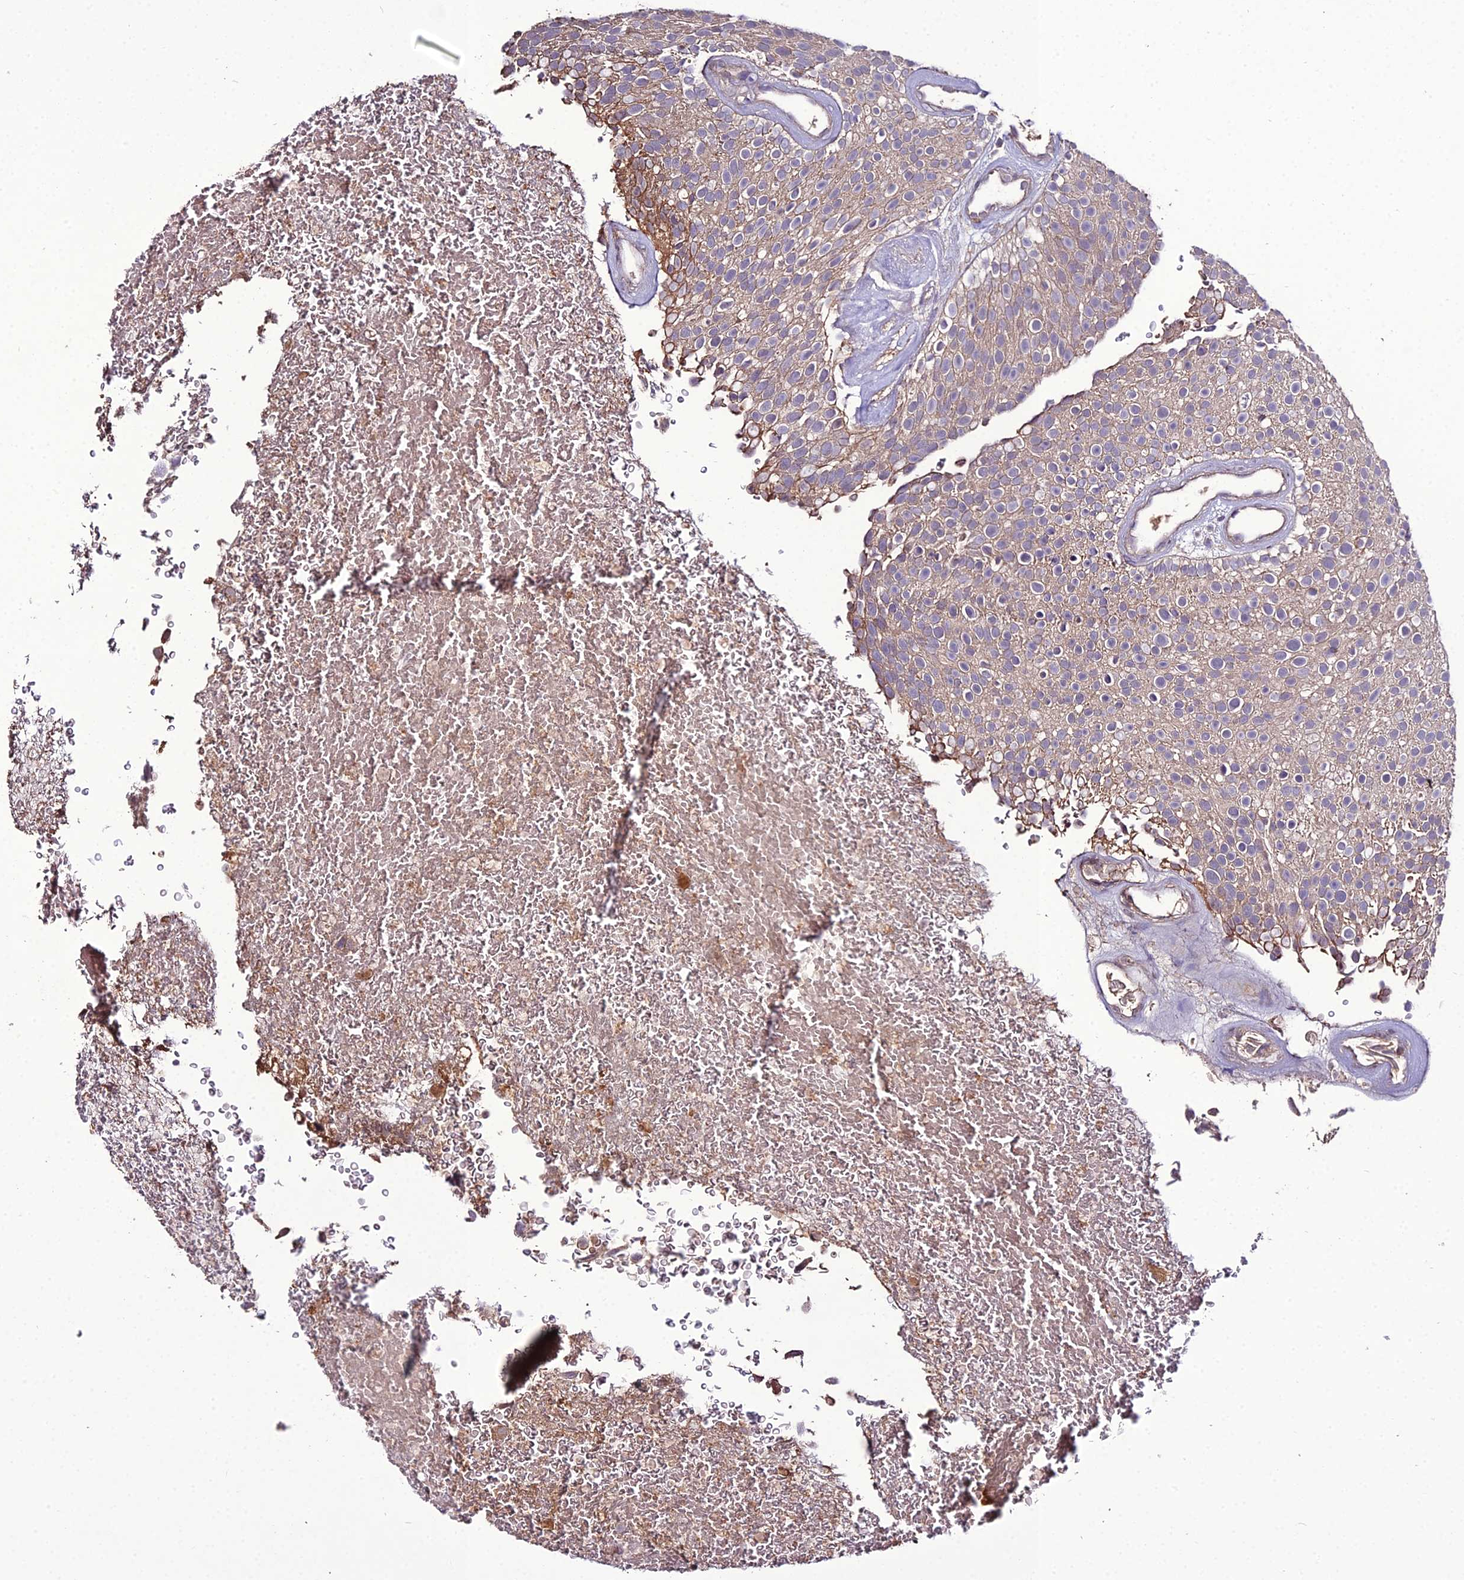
{"staining": {"intensity": "weak", "quantity": ">75%", "location": "cytoplasmic/membranous"}, "tissue": "urothelial cancer", "cell_type": "Tumor cells", "image_type": "cancer", "snomed": [{"axis": "morphology", "description": "Urothelial carcinoma, Low grade"}, {"axis": "topography", "description": "Urinary bladder"}], "caption": "Immunohistochemical staining of human urothelial carcinoma (low-grade) exhibits weak cytoplasmic/membranous protein staining in approximately >75% of tumor cells. The staining is performed using DAB (3,3'-diaminobenzidine) brown chromogen to label protein expression. The nuclei are counter-stained blue using hematoxylin.", "gene": "KCTD16", "patient": {"sex": "male", "age": 78}}